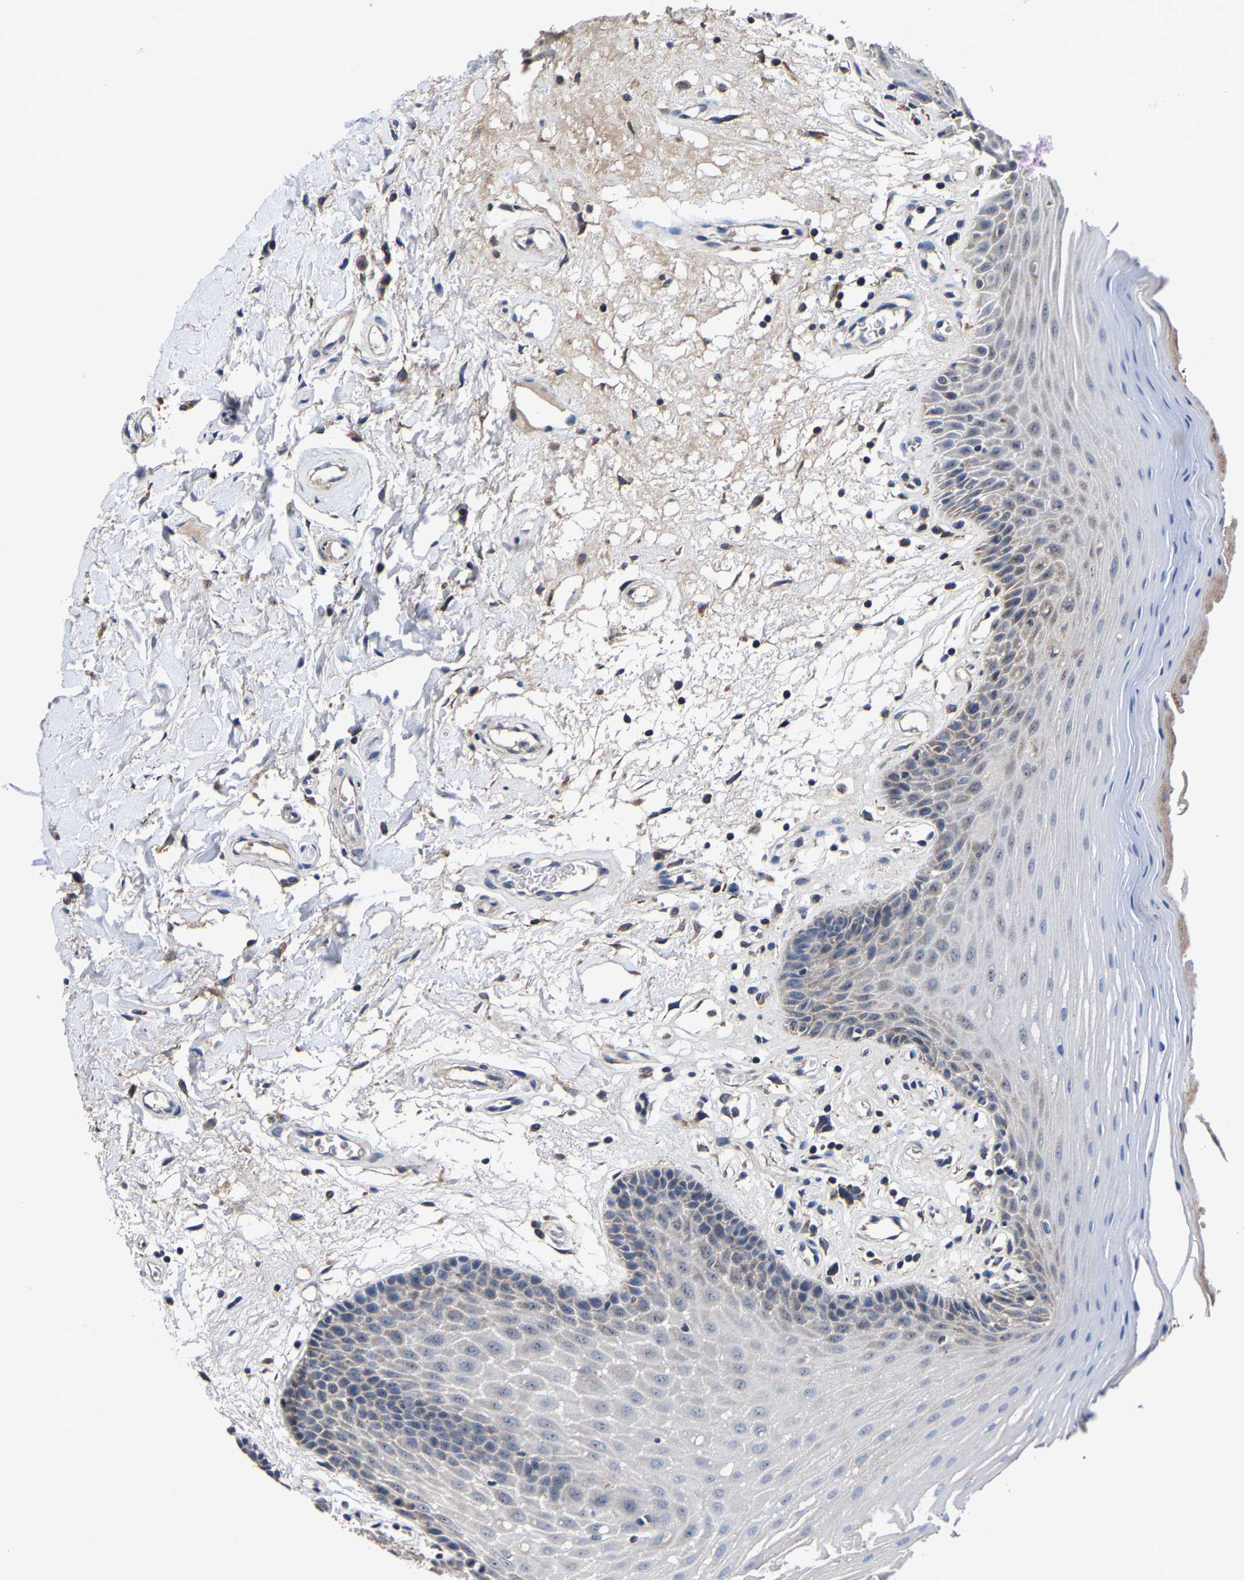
{"staining": {"intensity": "weak", "quantity": "<25%", "location": "cytoplasmic/membranous"}, "tissue": "oral mucosa", "cell_type": "Squamous epithelial cells", "image_type": "normal", "snomed": [{"axis": "morphology", "description": "Normal tissue, NOS"}, {"axis": "morphology", "description": "Squamous cell carcinoma, NOS"}, {"axis": "topography", "description": "Oral tissue"}, {"axis": "topography", "description": "Head-Neck"}], "caption": "A high-resolution histopathology image shows IHC staining of benign oral mucosa, which shows no significant staining in squamous epithelial cells.", "gene": "ZCCHC7", "patient": {"sex": "male", "age": 71}}